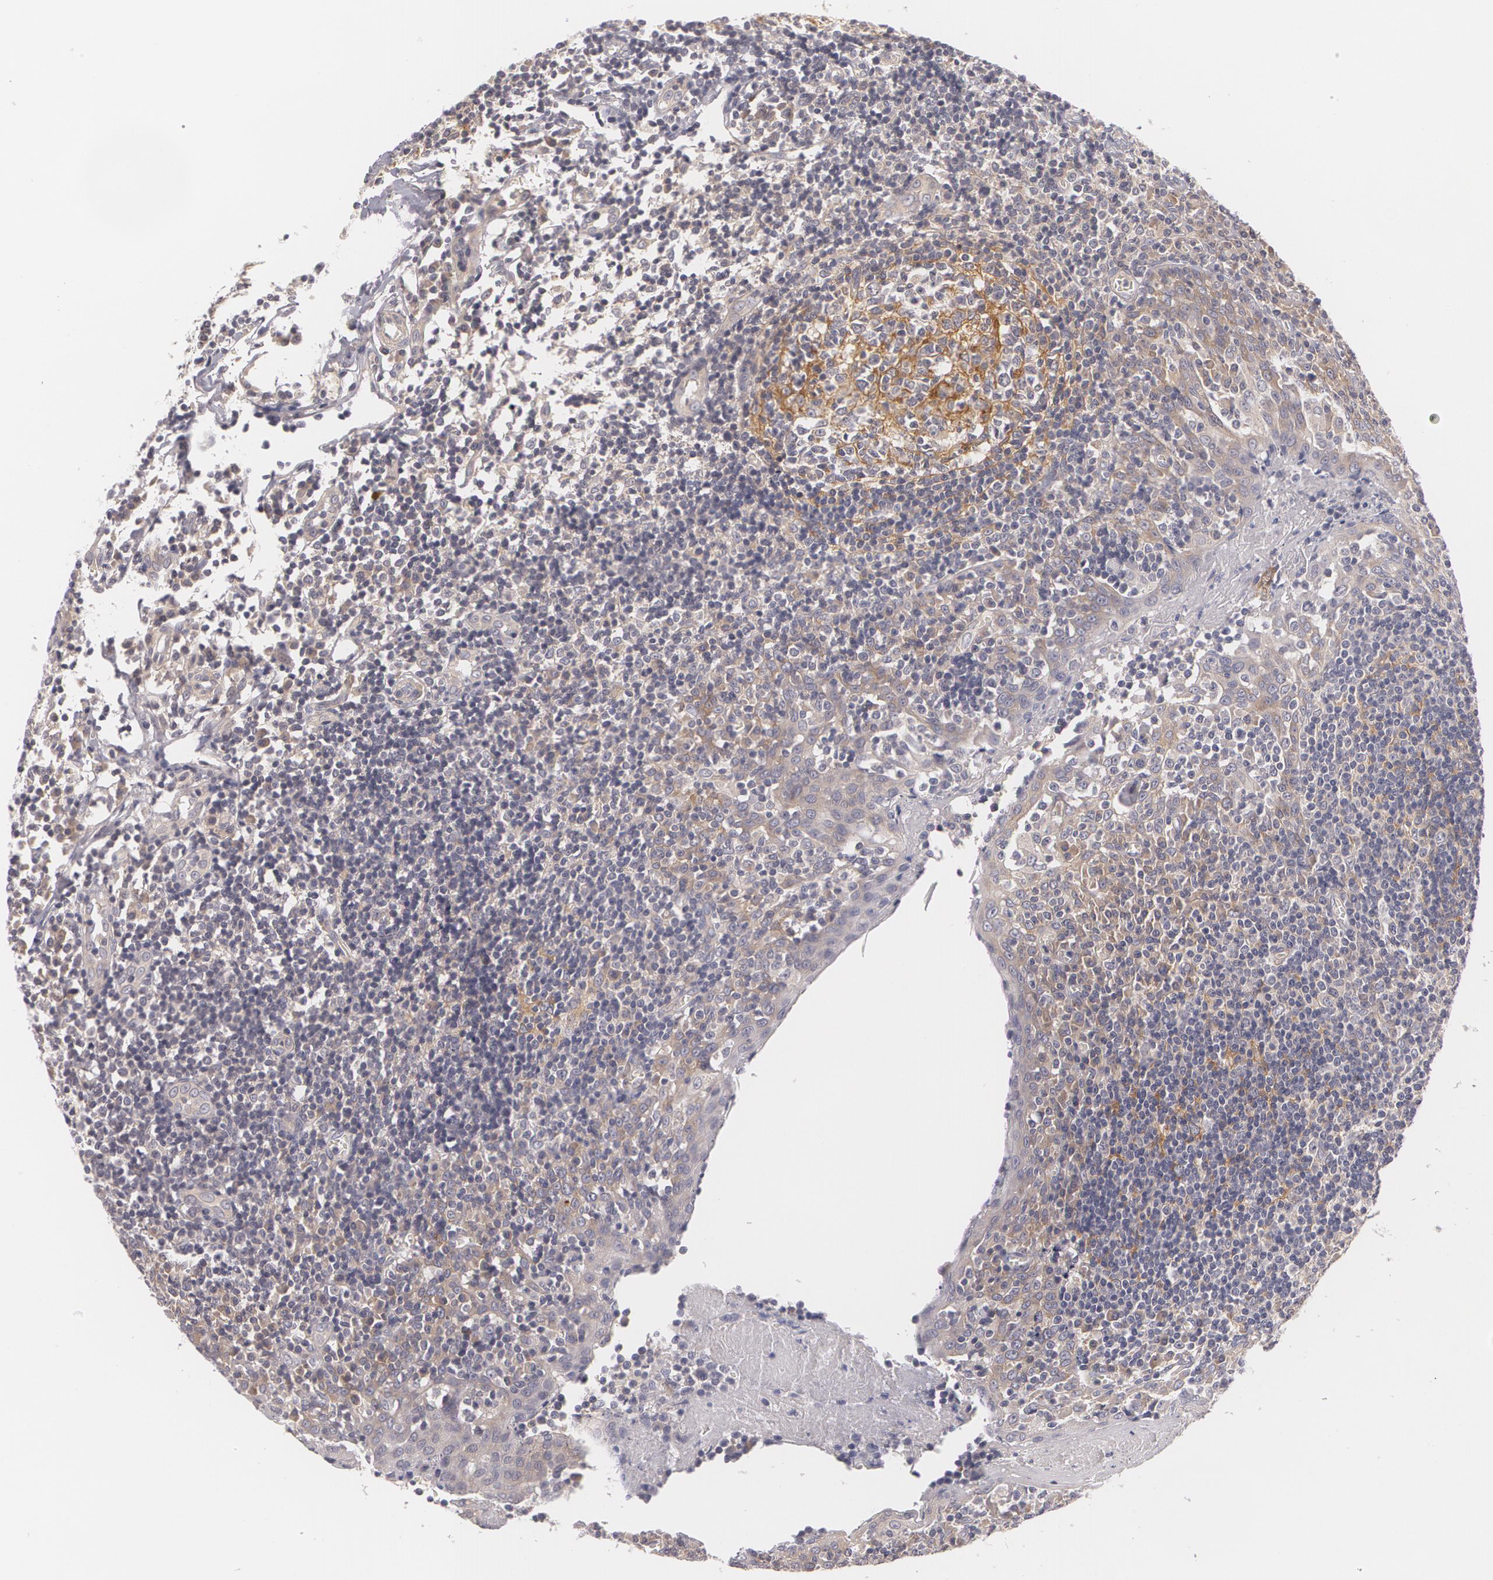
{"staining": {"intensity": "strong", "quantity": ">75%", "location": "cytoplasmic/membranous"}, "tissue": "tonsil", "cell_type": "Germinal center cells", "image_type": "normal", "snomed": [{"axis": "morphology", "description": "Normal tissue, NOS"}, {"axis": "topography", "description": "Tonsil"}], "caption": "The histopathology image shows a brown stain indicating the presence of a protein in the cytoplasmic/membranous of germinal center cells in tonsil.", "gene": "CASK", "patient": {"sex": "female", "age": 41}}